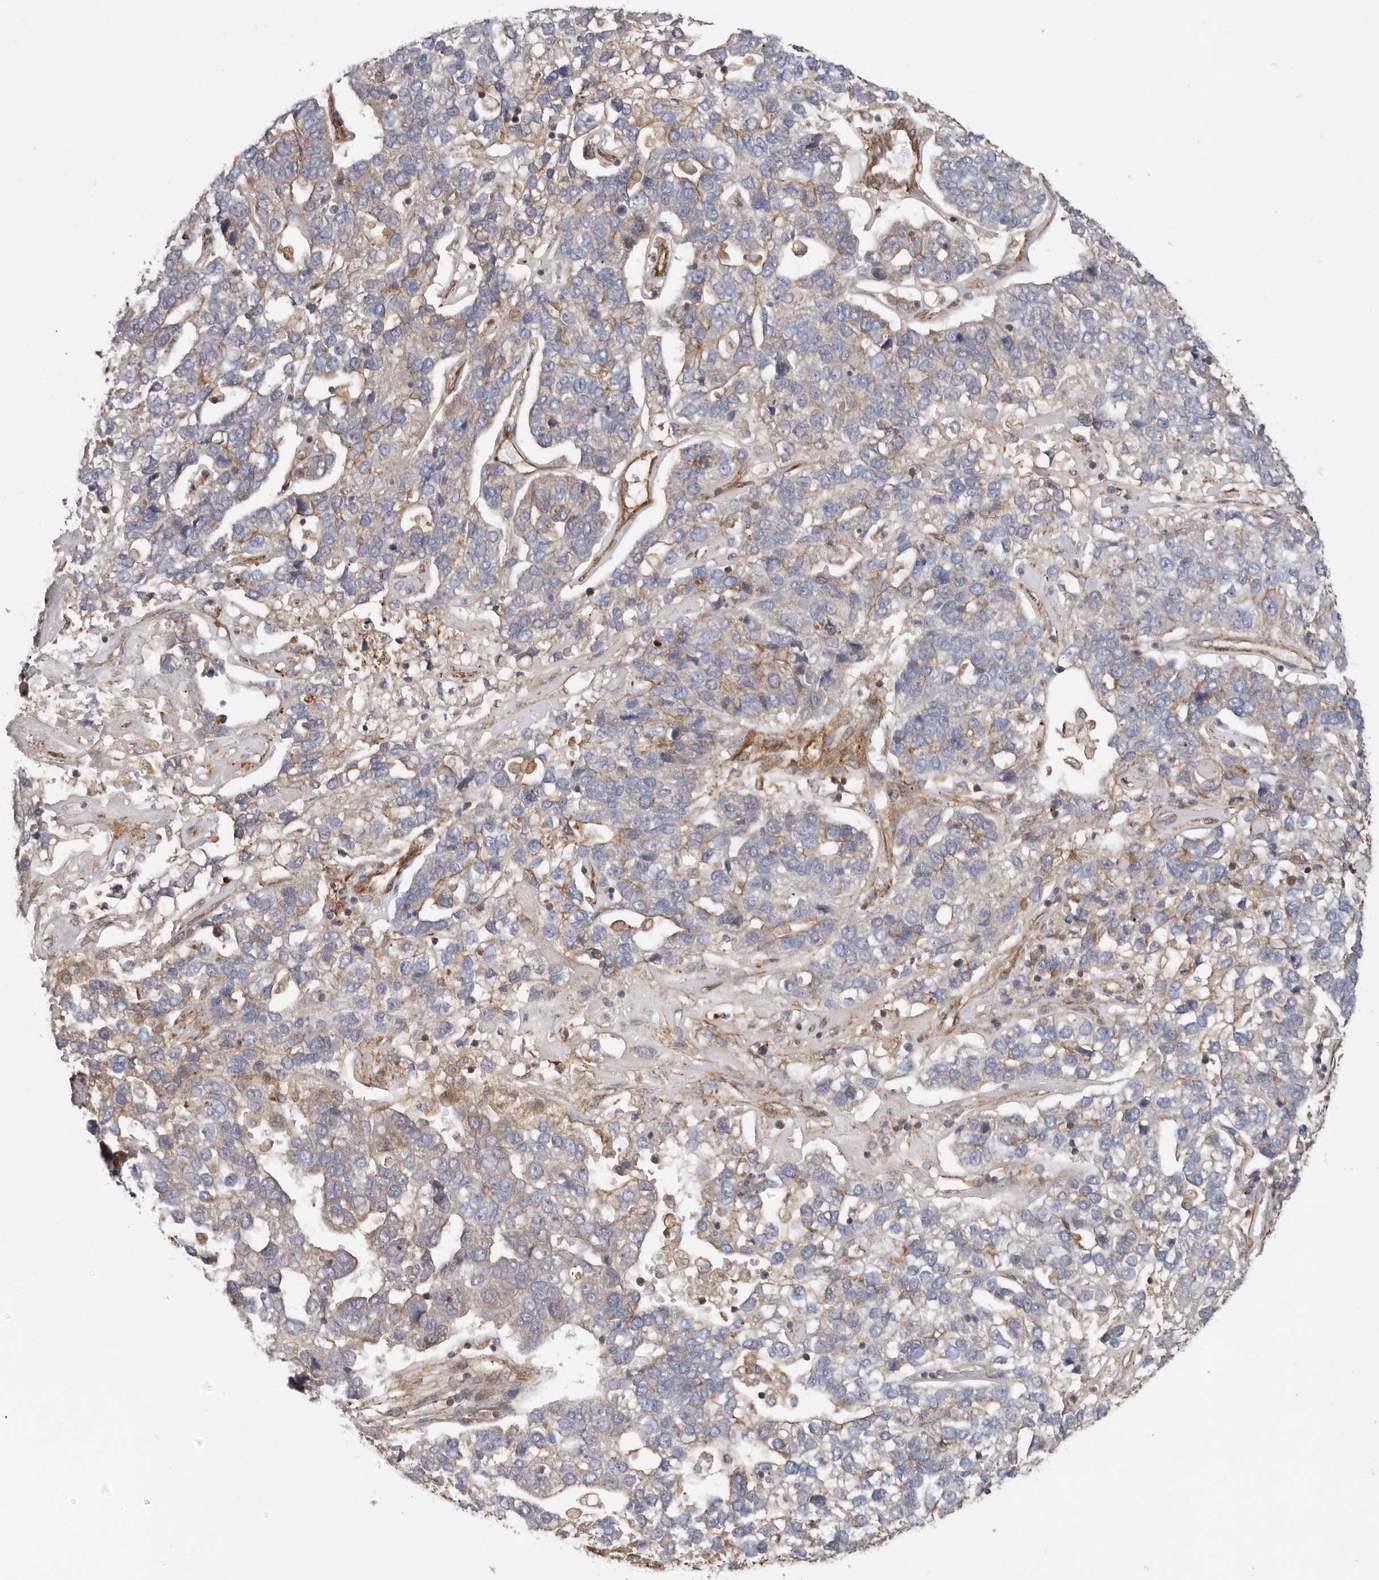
{"staining": {"intensity": "moderate", "quantity": "<25%", "location": "cytoplasmic/membranous"}, "tissue": "pancreatic cancer", "cell_type": "Tumor cells", "image_type": "cancer", "snomed": [{"axis": "morphology", "description": "Adenocarcinoma, NOS"}, {"axis": "topography", "description": "Pancreas"}], "caption": "Immunohistochemistry (DAB (3,3'-diaminobenzidine)) staining of adenocarcinoma (pancreatic) exhibits moderate cytoplasmic/membranous protein staining in approximately <25% of tumor cells. The staining is performed using DAB (3,3'-diaminobenzidine) brown chromogen to label protein expression. The nuclei are counter-stained blue using hematoxylin.", "gene": "TMC7", "patient": {"sex": "female", "age": 61}}